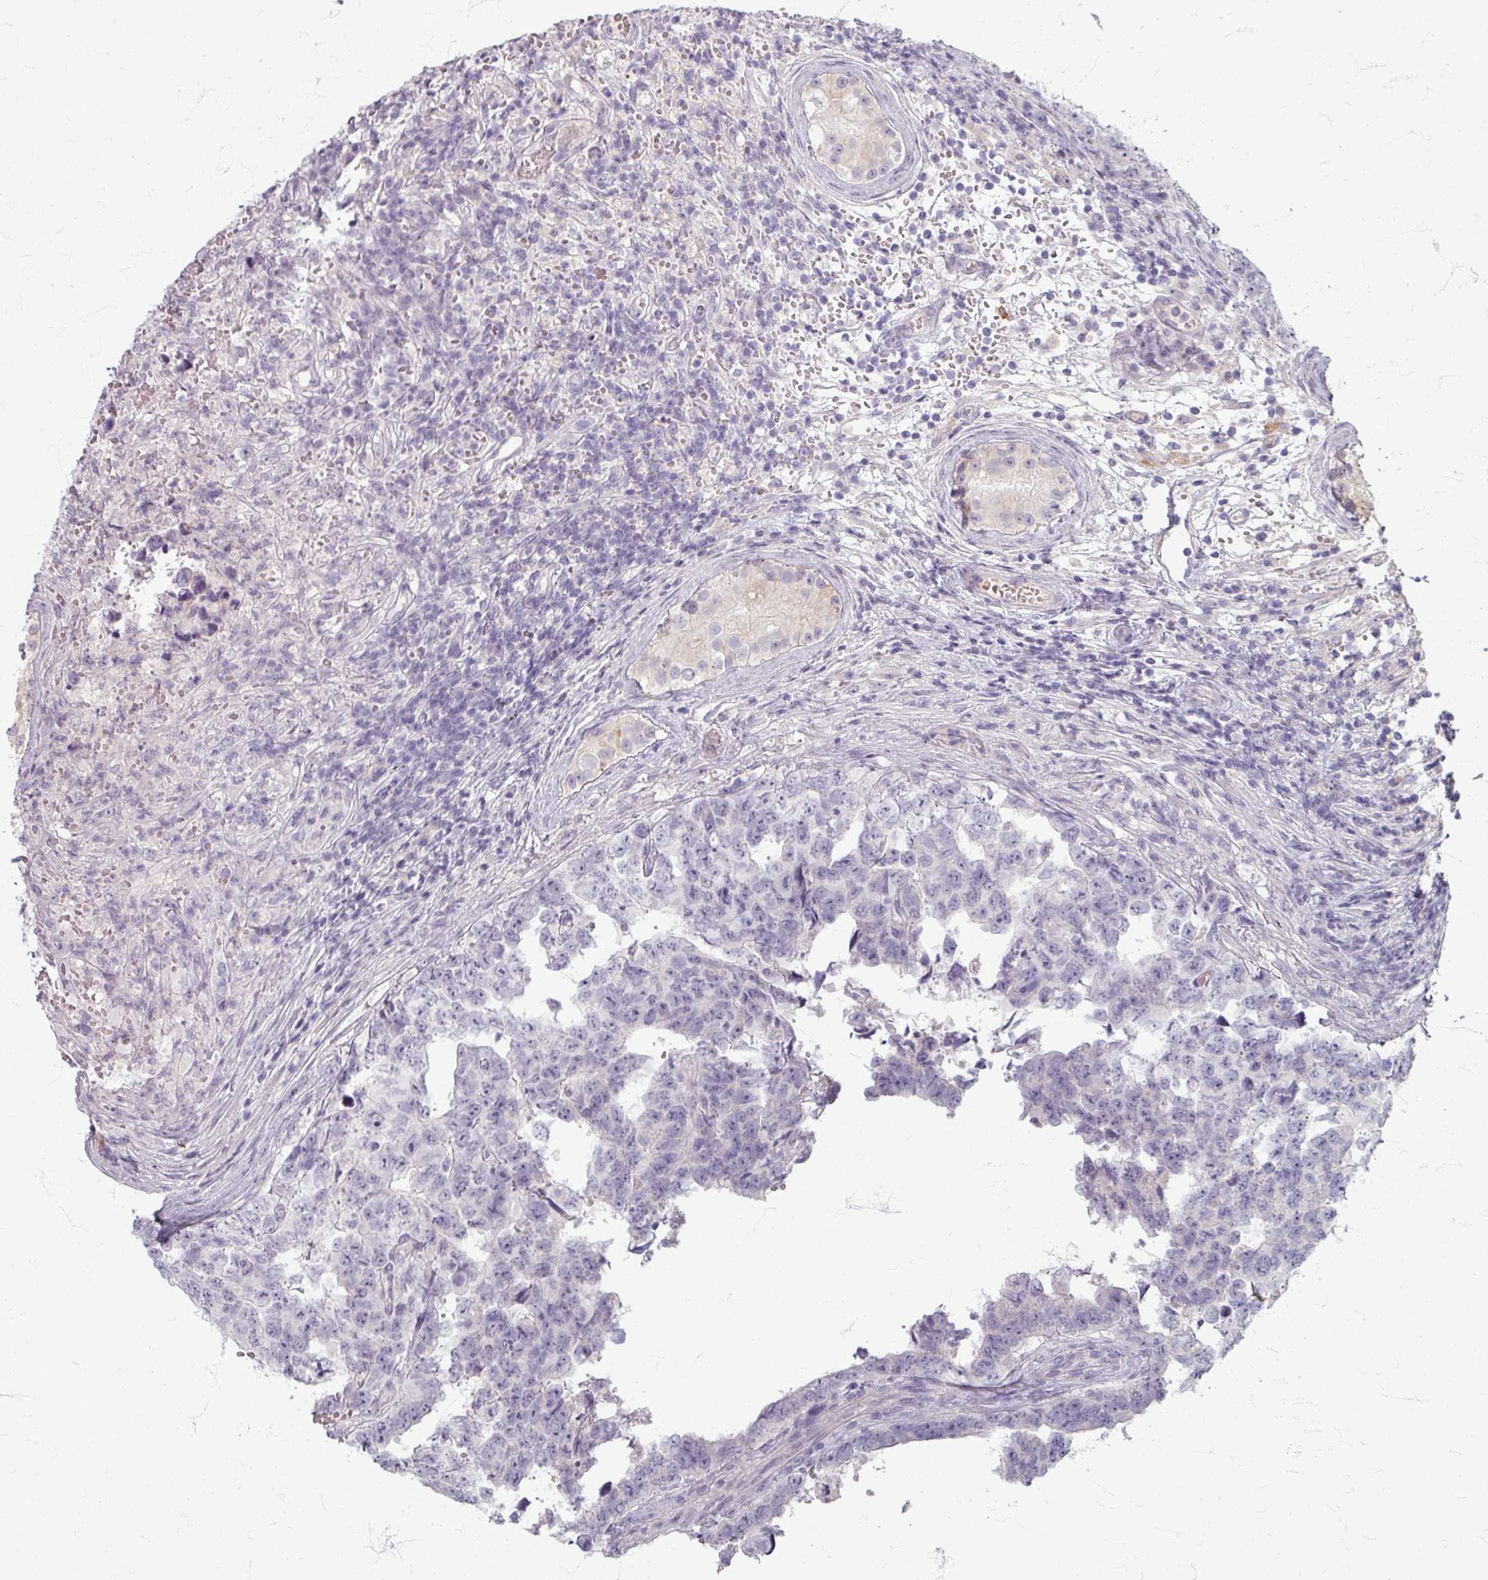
{"staining": {"intensity": "negative", "quantity": "none", "location": "none"}, "tissue": "testis cancer", "cell_type": "Tumor cells", "image_type": "cancer", "snomed": [{"axis": "morphology", "description": "Normal tissue, NOS"}, {"axis": "morphology", "description": "Carcinoma, Embryonal, NOS"}, {"axis": "topography", "description": "Testis"}, {"axis": "topography", "description": "Epididymis"}], "caption": "Embryonal carcinoma (testis) was stained to show a protein in brown. There is no significant staining in tumor cells. (DAB (3,3'-diaminobenzidine) IHC visualized using brightfield microscopy, high magnification).", "gene": "ZNF878", "patient": {"sex": "male", "age": 25}}